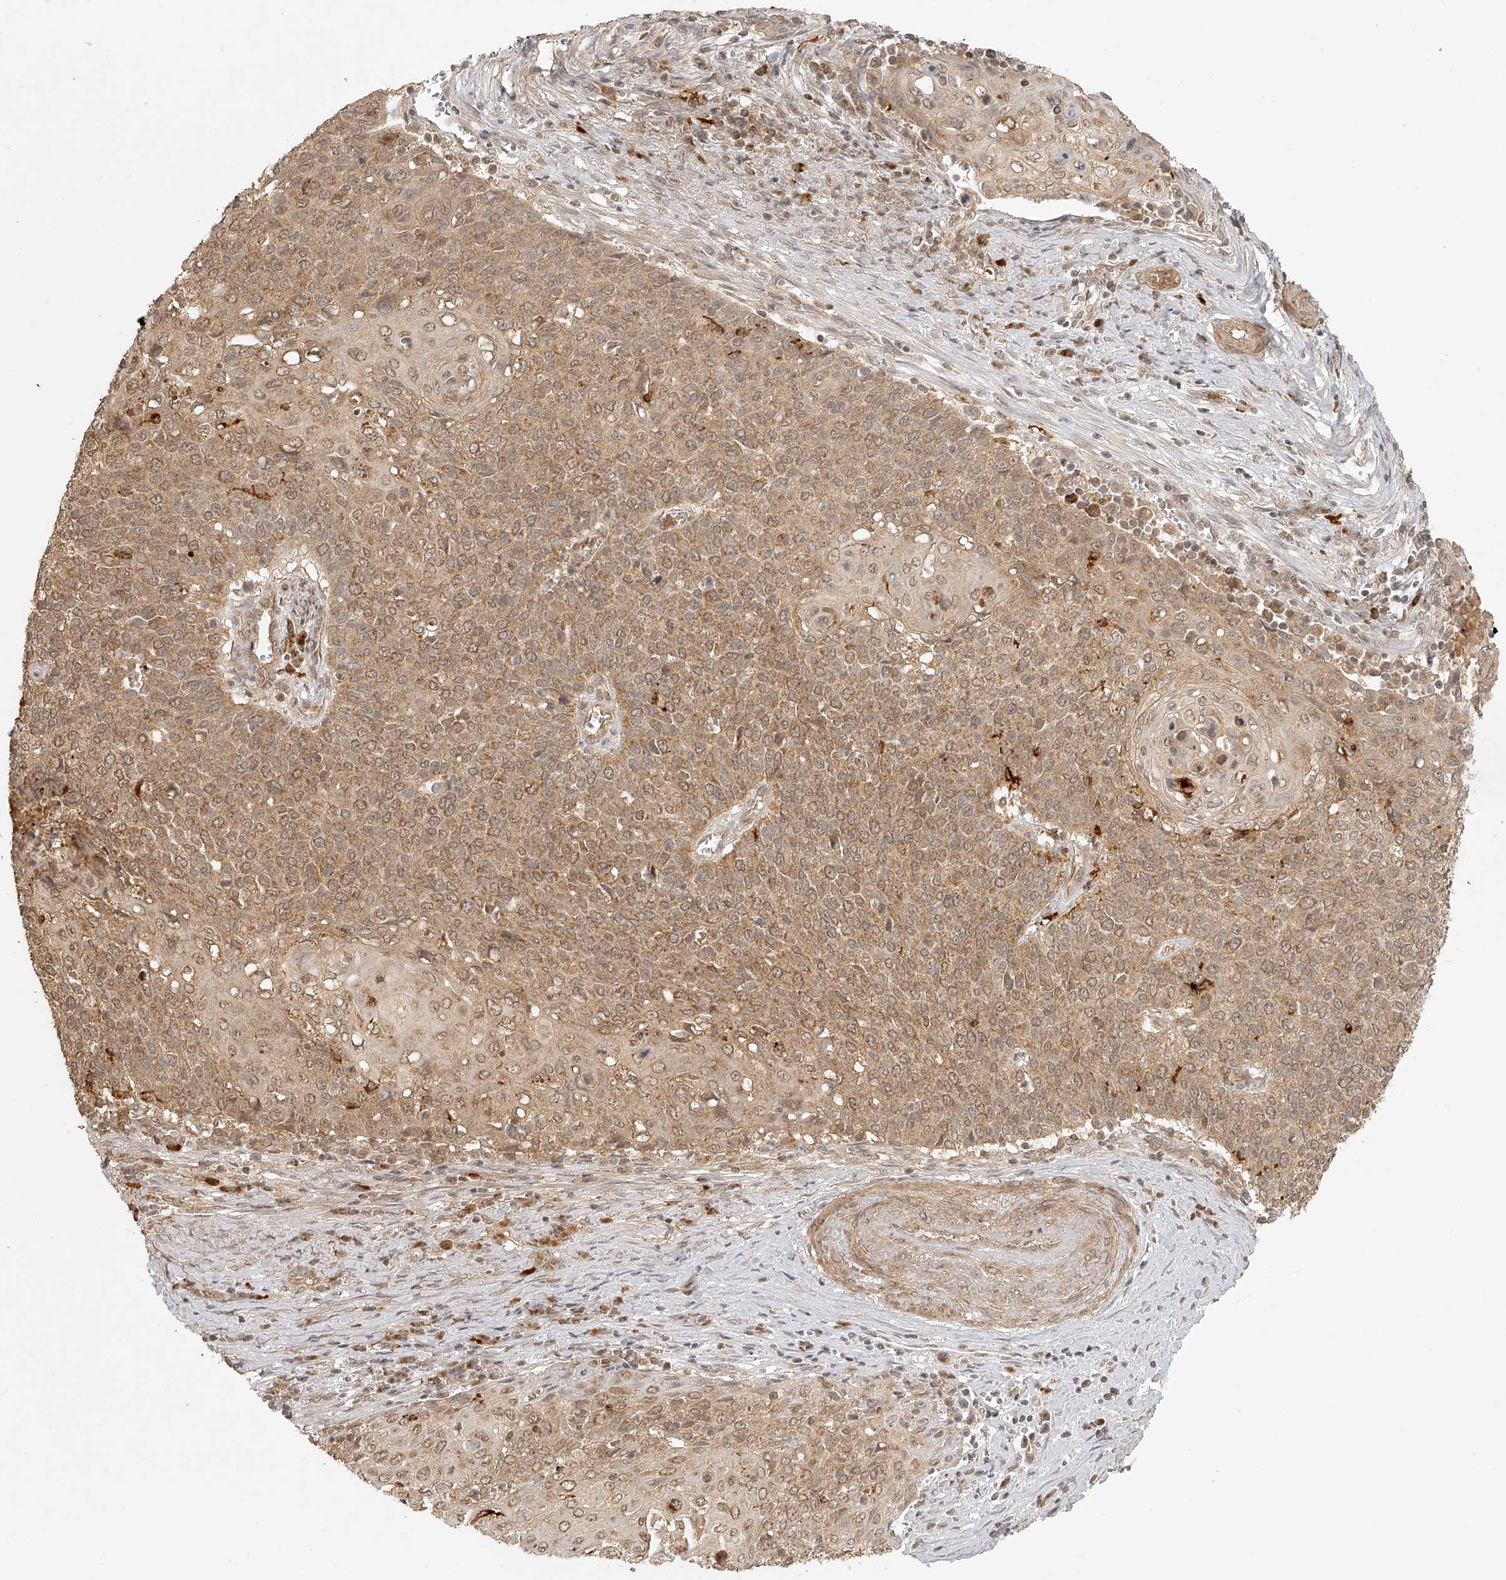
{"staining": {"intensity": "moderate", "quantity": ">75%", "location": "cytoplasmic/membranous,nuclear"}, "tissue": "cervical cancer", "cell_type": "Tumor cells", "image_type": "cancer", "snomed": [{"axis": "morphology", "description": "Squamous cell carcinoma, NOS"}, {"axis": "topography", "description": "Cervix"}], "caption": "Tumor cells demonstrate moderate cytoplasmic/membranous and nuclear positivity in about >75% of cells in cervical squamous cell carcinoma.", "gene": "BCL2L11", "patient": {"sex": "female", "age": 39}}